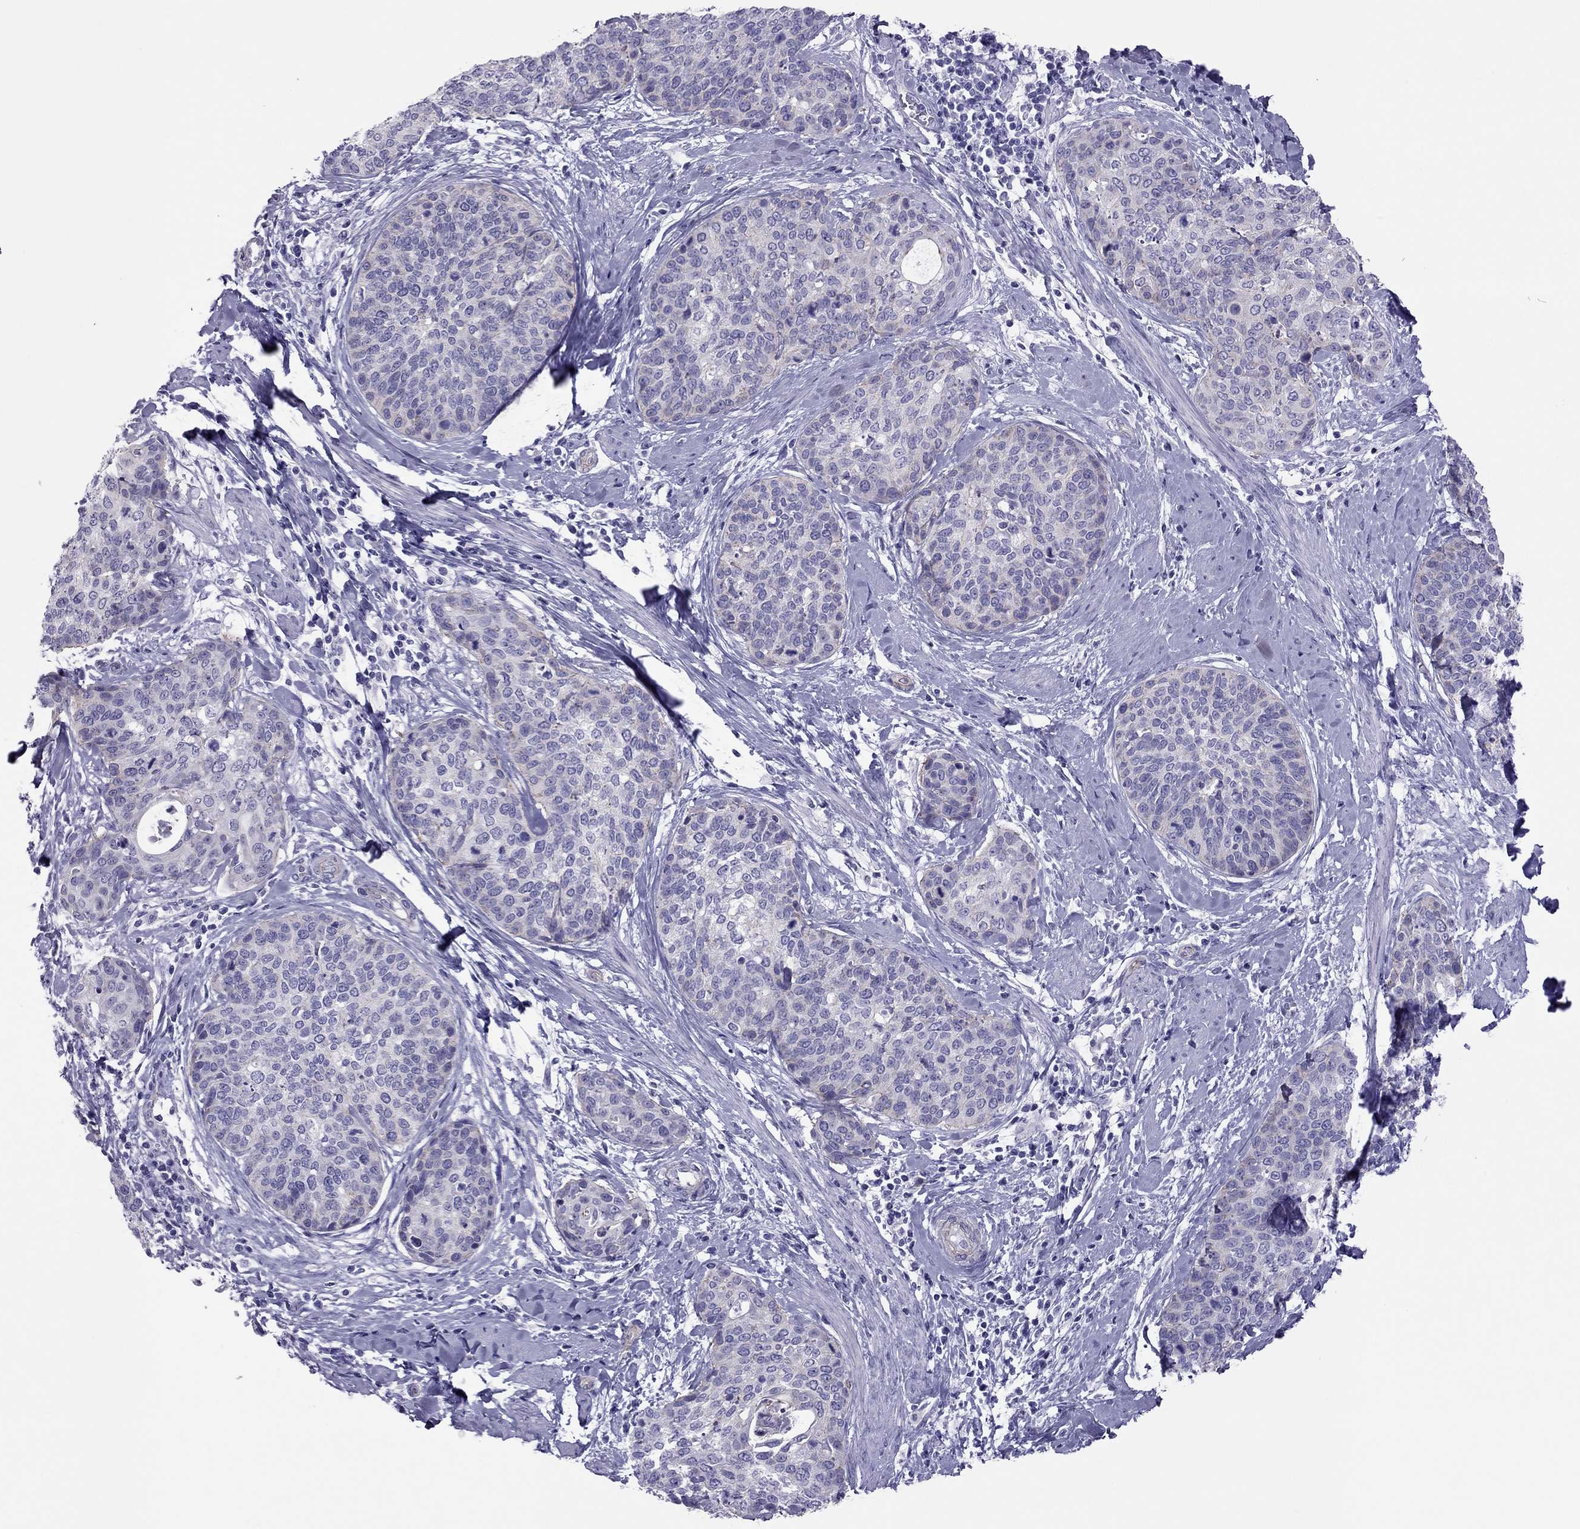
{"staining": {"intensity": "negative", "quantity": "none", "location": "none"}, "tissue": "cervical cancer", "cell_type": "Tumor cells", "image_type": "cancer", "snomed": [{"axis": "morphology", "description": "Squamous cell carcinoma, NOS"}, {"axis": "topography", "description": "Cervix"}], "caption": "An immunohistochemistry image of squamous cell carcinoma (cervical) is shown. There is no staining in tumor cells of squamous cell carcinoma (cervical).", "gene": "MYL11", "patient": {"sex": "female", "age": 69}}